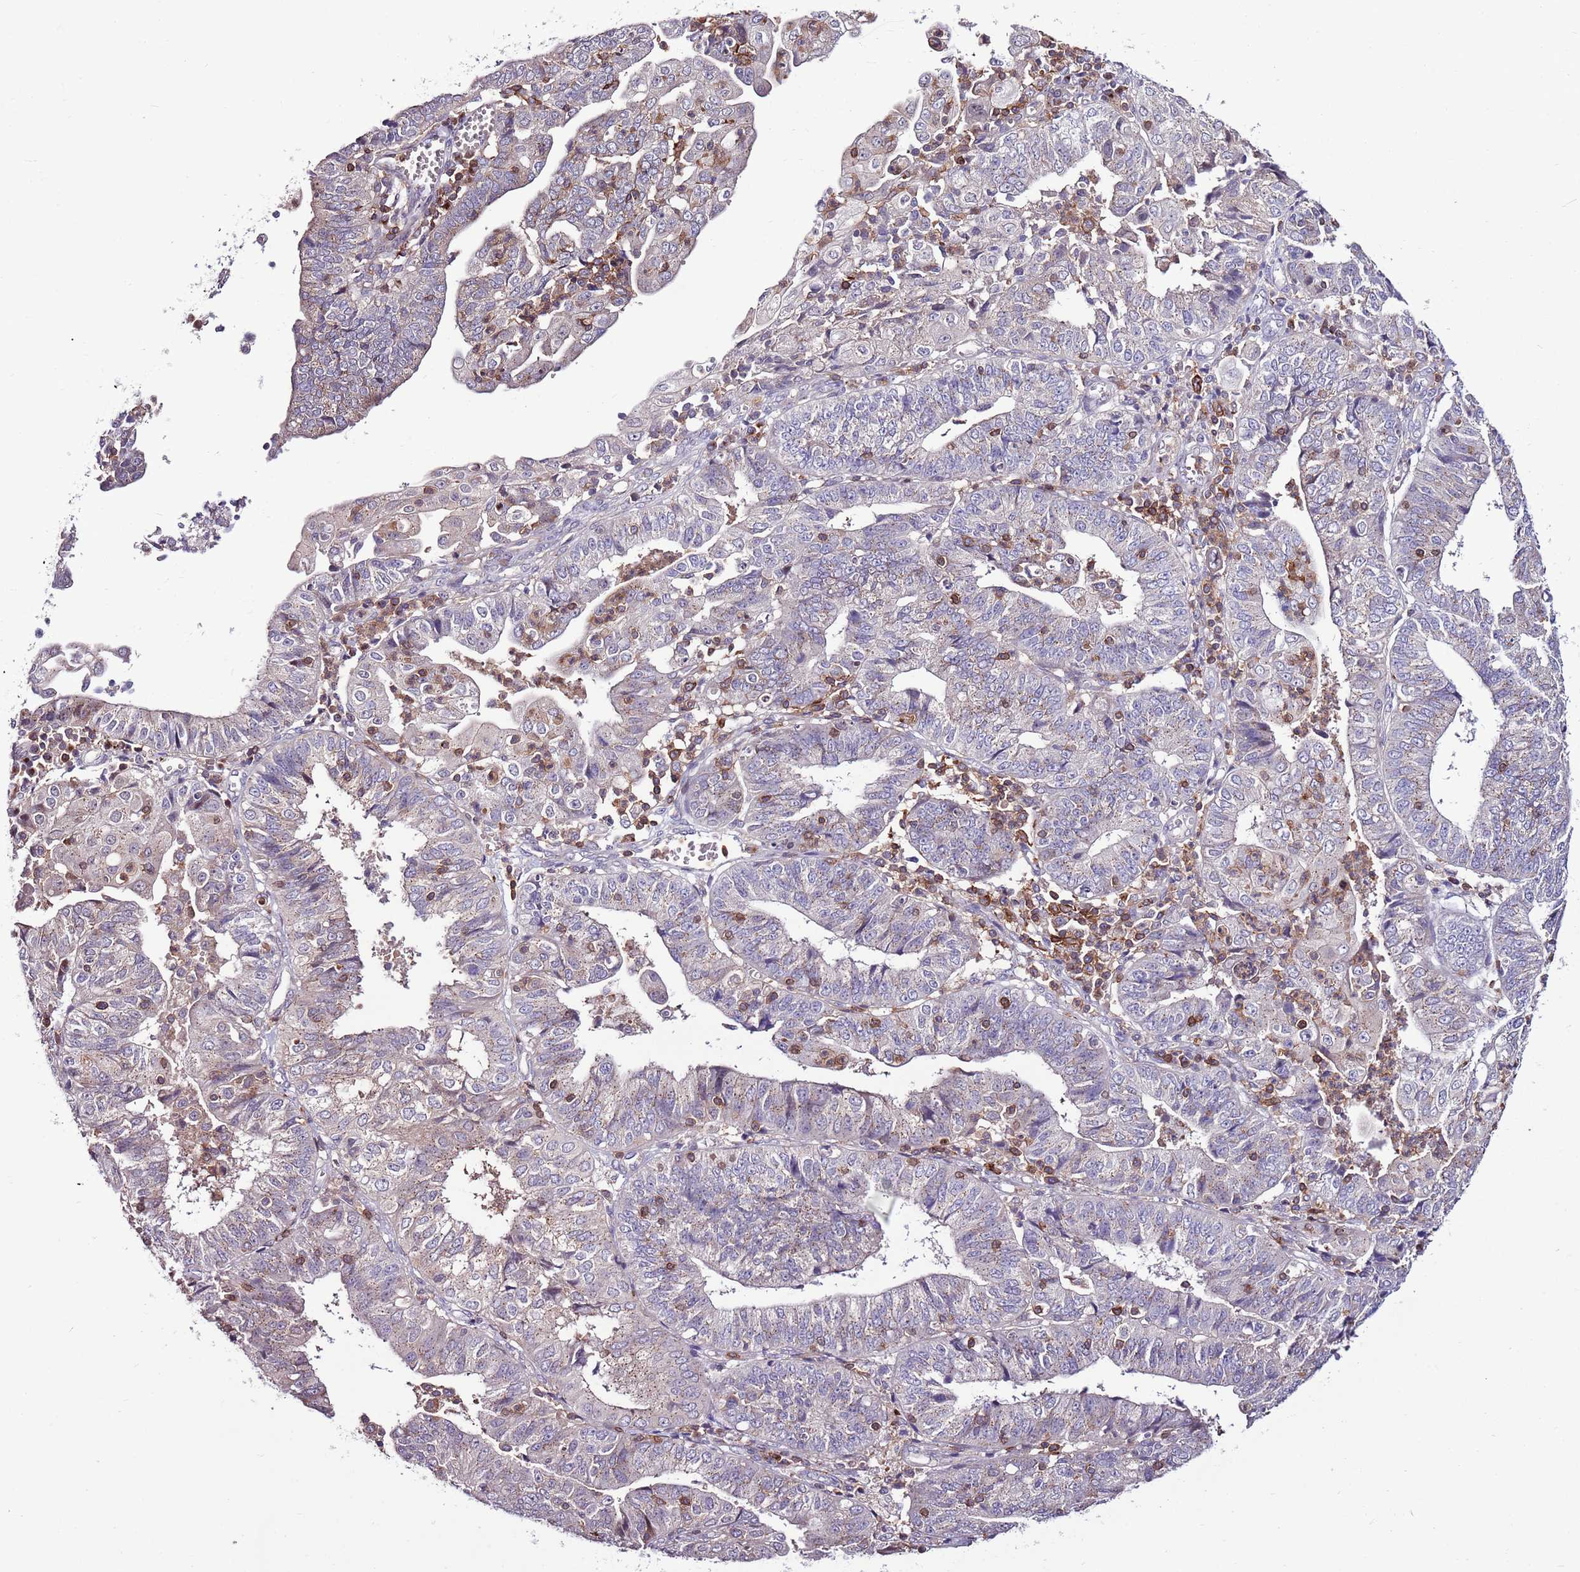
{"staining": {"intensity": "weak", "quantity": "<25%", "location": "cytoplasmic/membranous"}, "tissue": "endometrial cancer", "cell_type": "Tumor cells", "image_type": "cancer", "snomed": [{"axis": "morphology", "description": "Adenocarcinoma, NOS"}, {"axis": "topography", "description": "Endometrium"}], "caption": "A micrograph of endometrial cancer (adenocarcinoma) stained for a protein reveals no brown staining in tumor cells.", "gene": "ZSWIM1", "patient": {"sex": "female", "age": 56}}